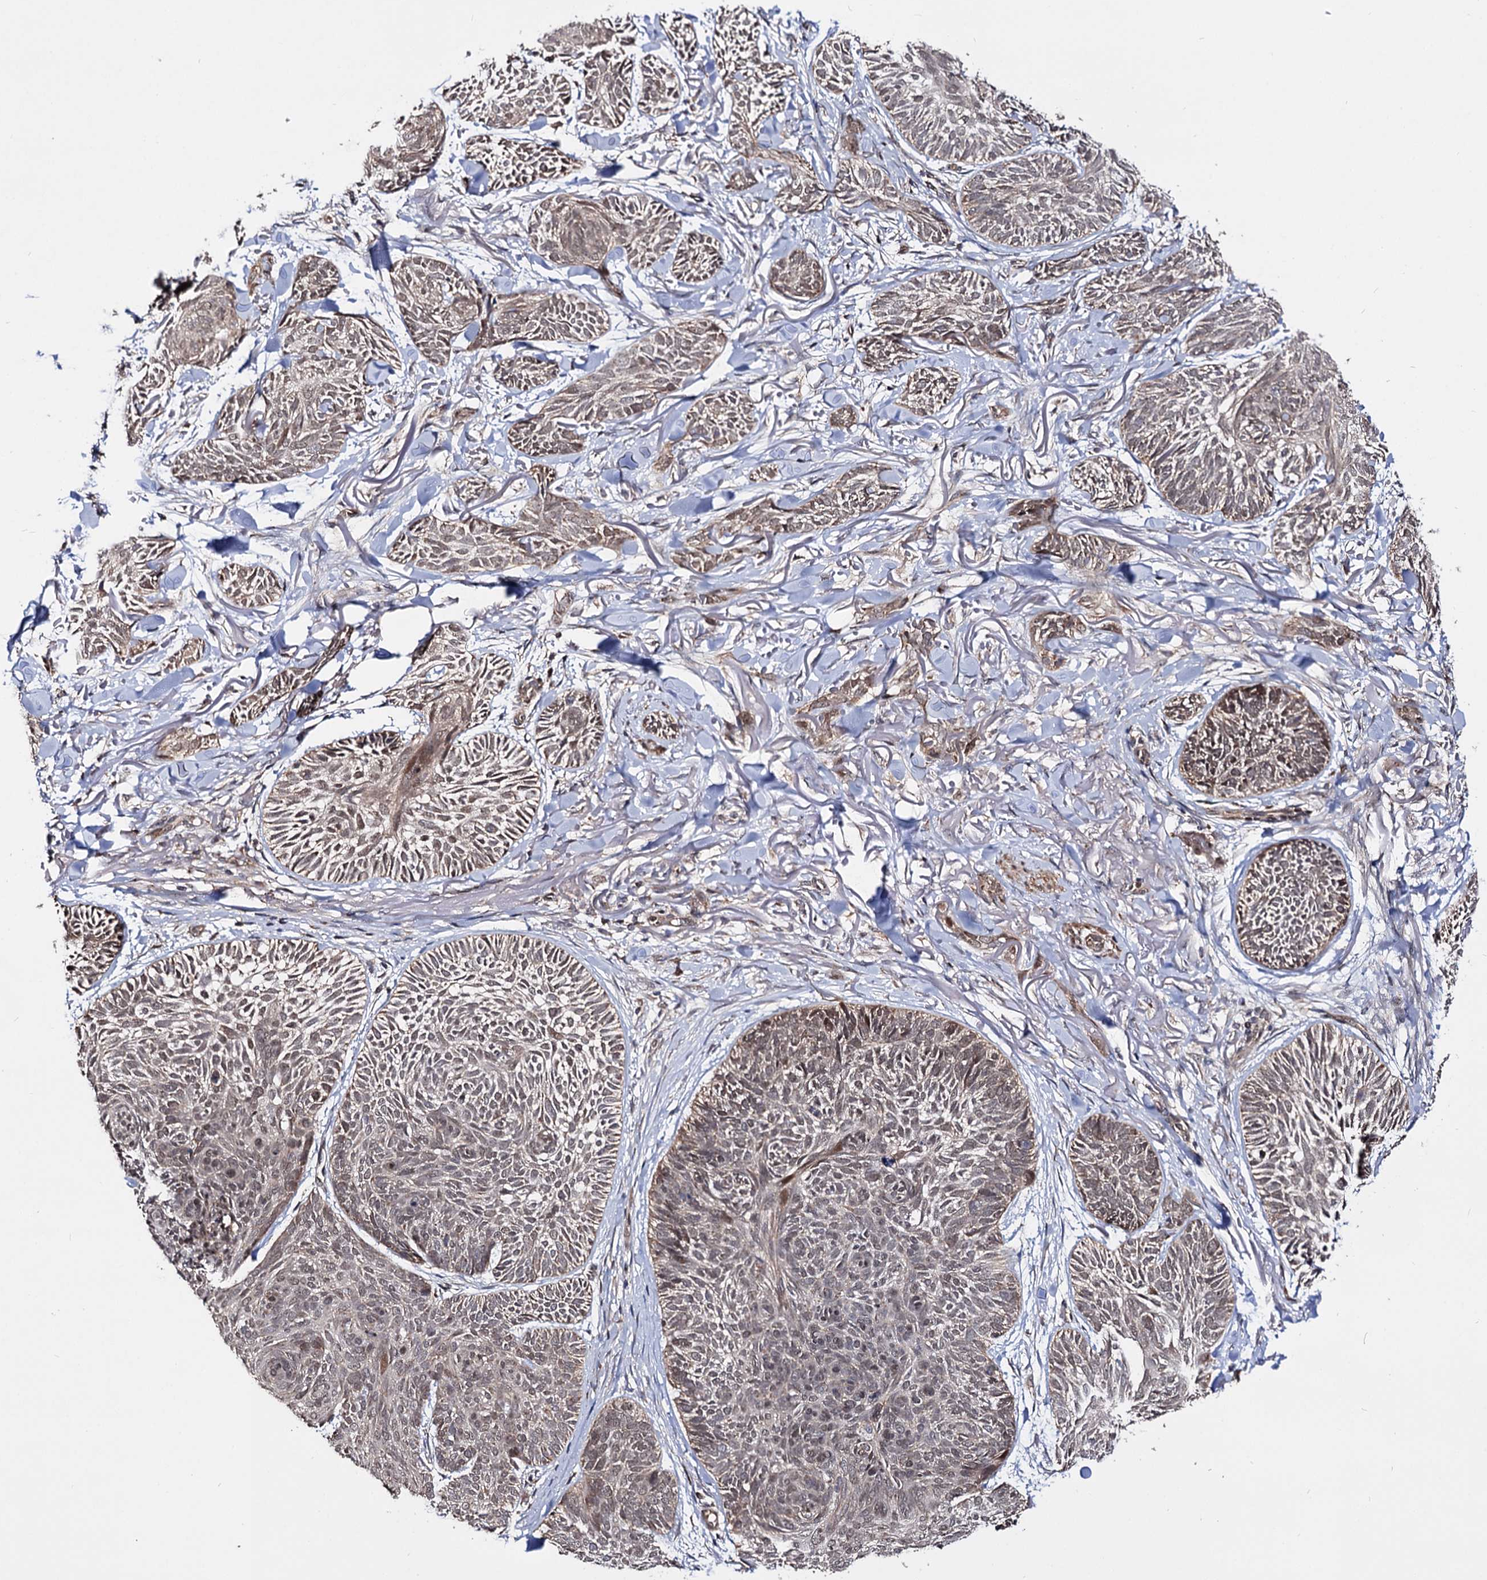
{"staining": {"intensity": "weak", "quantity": ">75%", "location": "cytoplasmic/membranous,nuclear"}, "tissue": "skin cancer", "cell_type": "Tumor cells", "image_type": "cancer", "snomed": [{"axis": "morphology", "description": "Normal tissue, NOS"}, {"axis": "morphology", "description": "Basal cell carcinoma"}, {"axis": "topography", "description": "Skin"}], "caption": "Skin cancer tissue reveals weak cytoplasmic/membranous and nuclear expression in about >75% of tumor cells, visualized by immunohistochemistry.", "gene": "CEP76", "patient": {"sex": "male", "age": 66}}